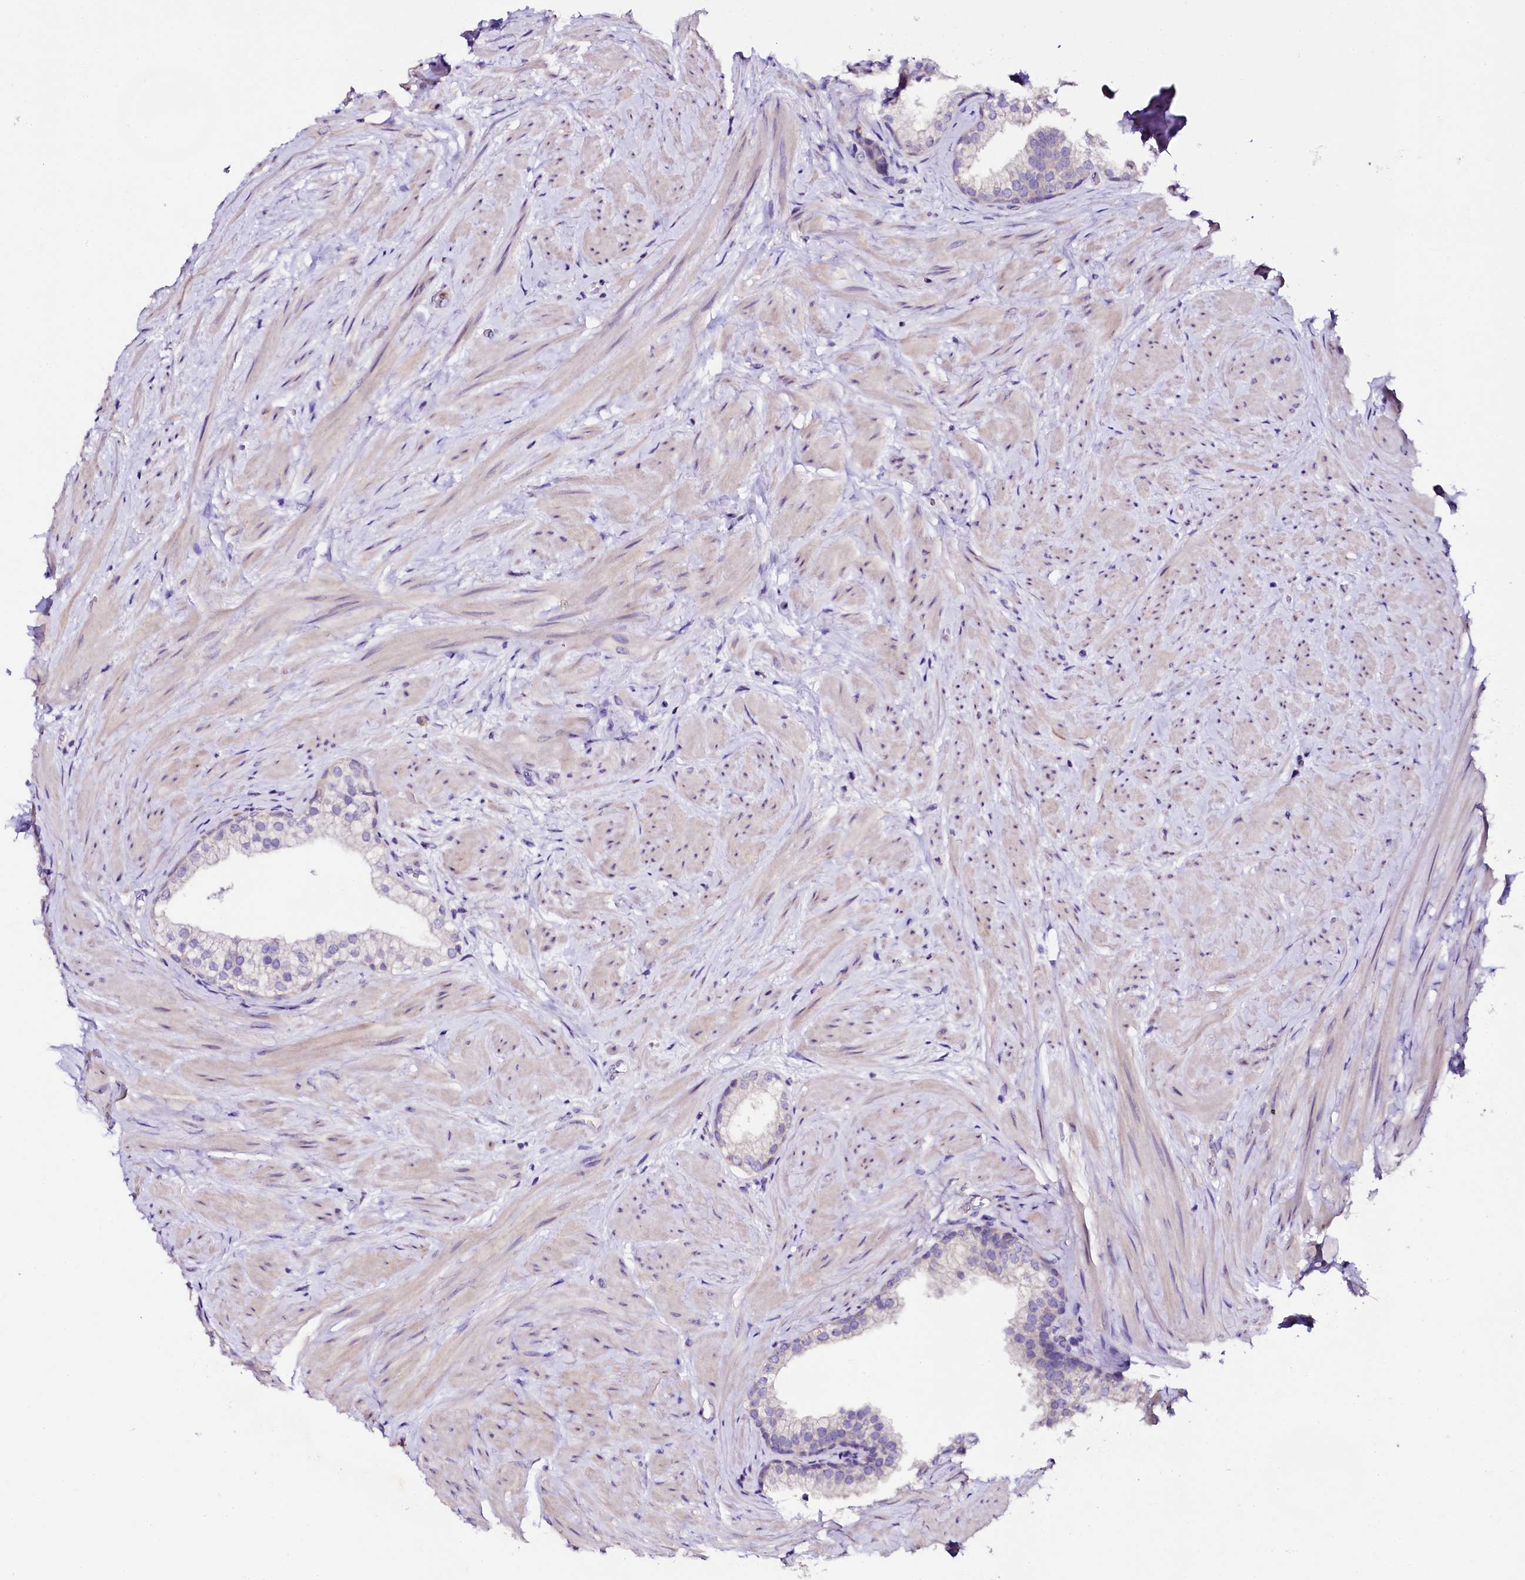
{"staining": {"intensity": "negative", "quantity": "none", "location": "none"}, "tissue": "prostate", "cell_type": "Glandular cells", "image_type": "normal", "snomed": [{"axis": "morphology", "description": "Normal tissue, NOS"}, {"axis": "topography", "description": "Prostate"}], "caption": "Benign prostate was stained to show a protein in brown. There is no significant expression in glandular cells.", "gene": "NAA16", "patient": {"sex": "male", "age": 48}}